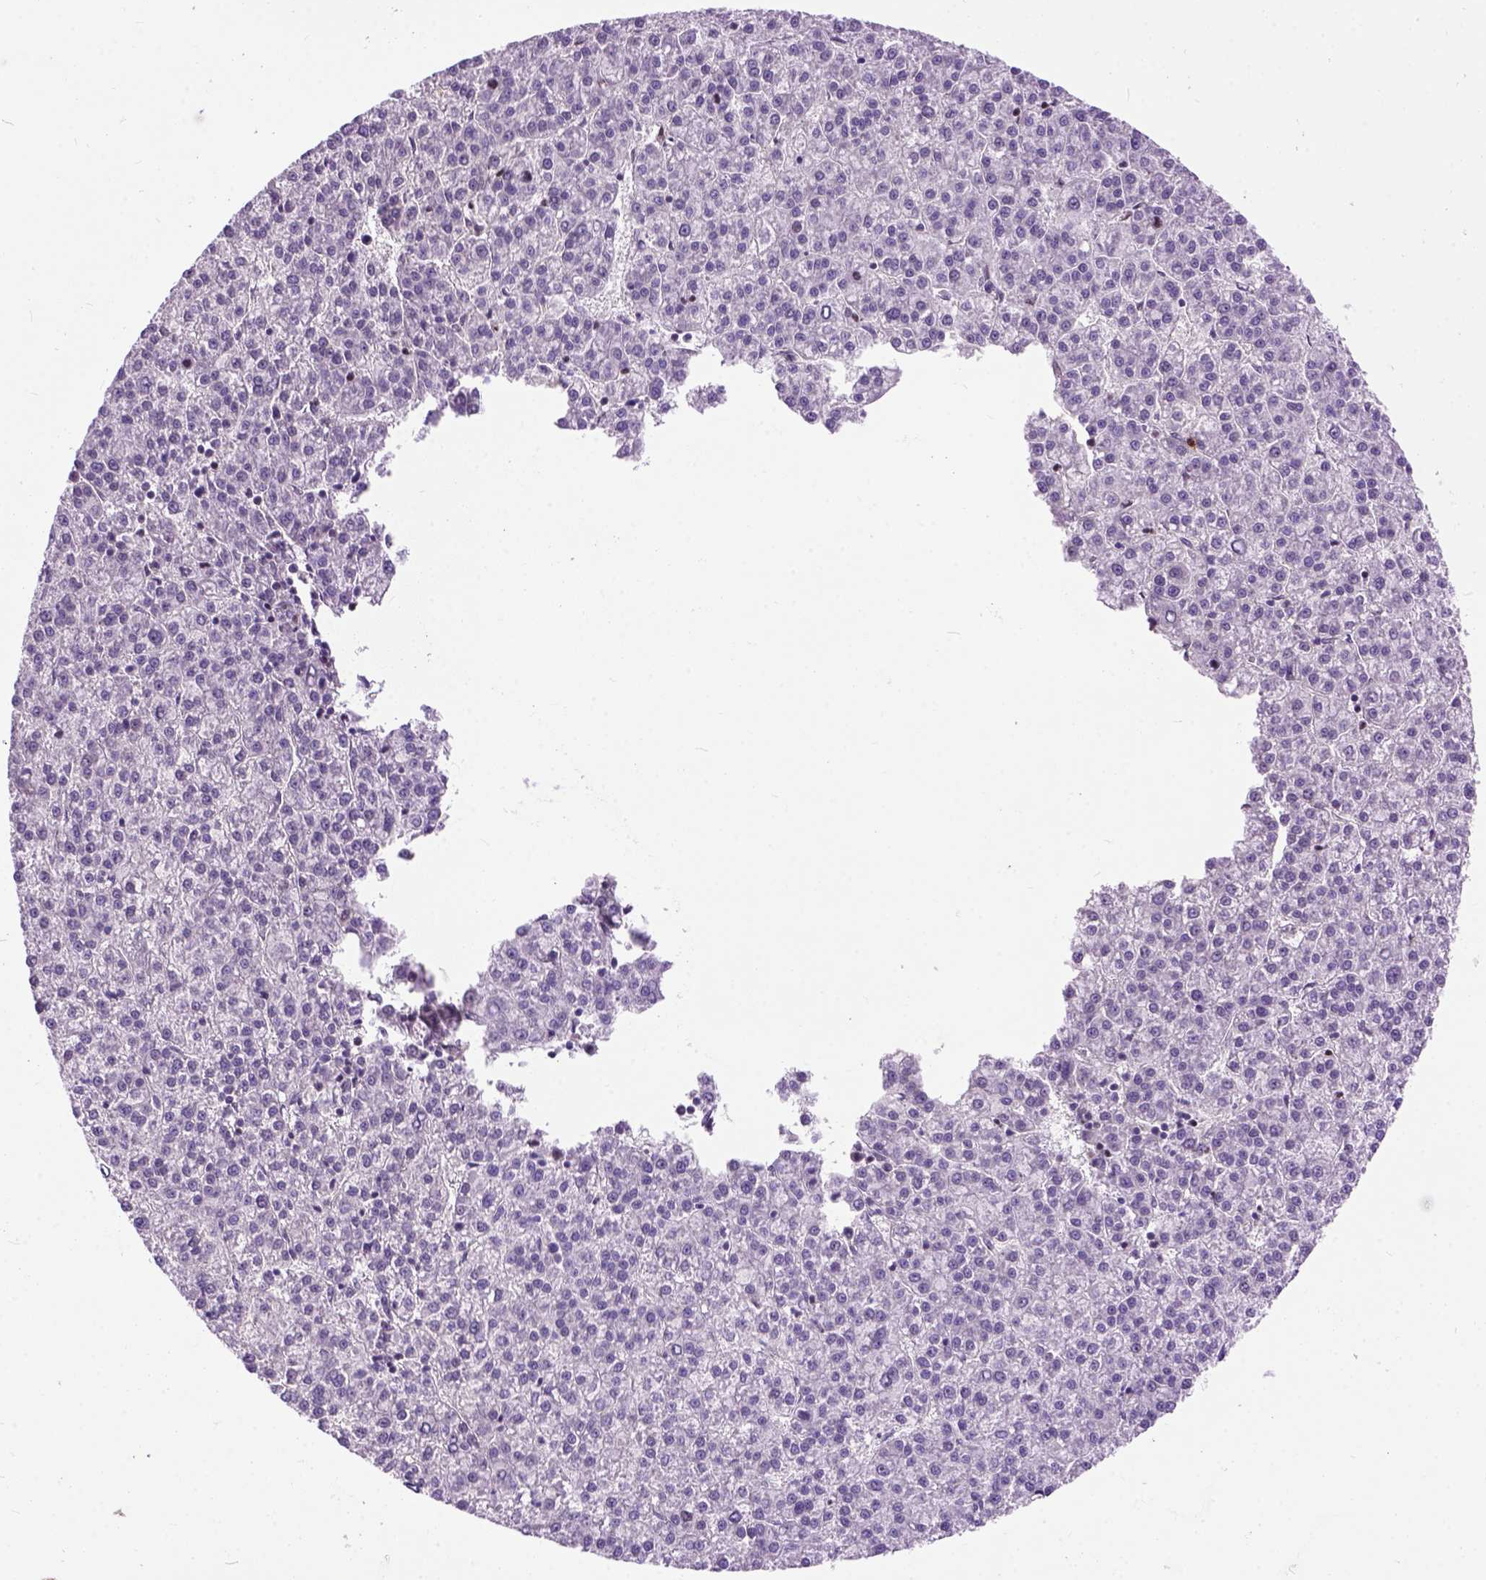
{"staining": {"intensity": "negative", "quantity": "none", "location": "none"}, "tissue": "liver cancer", "cell_type": "Tumor cells", "image_type": "cancer", "snomed": [{"axis": "morphology", "description": "Carcinoma, Hepatocellular, NOS"}, {"axis": "topography", "description": "Liver"}], "caption": "Hepatocellular carcinoma (liver) stained for a protein using immunohistochemistry (IHC) shows no positivity tumor cells.", "gene": "MAPT", "patient": {"sex": "female", "age": 58}}